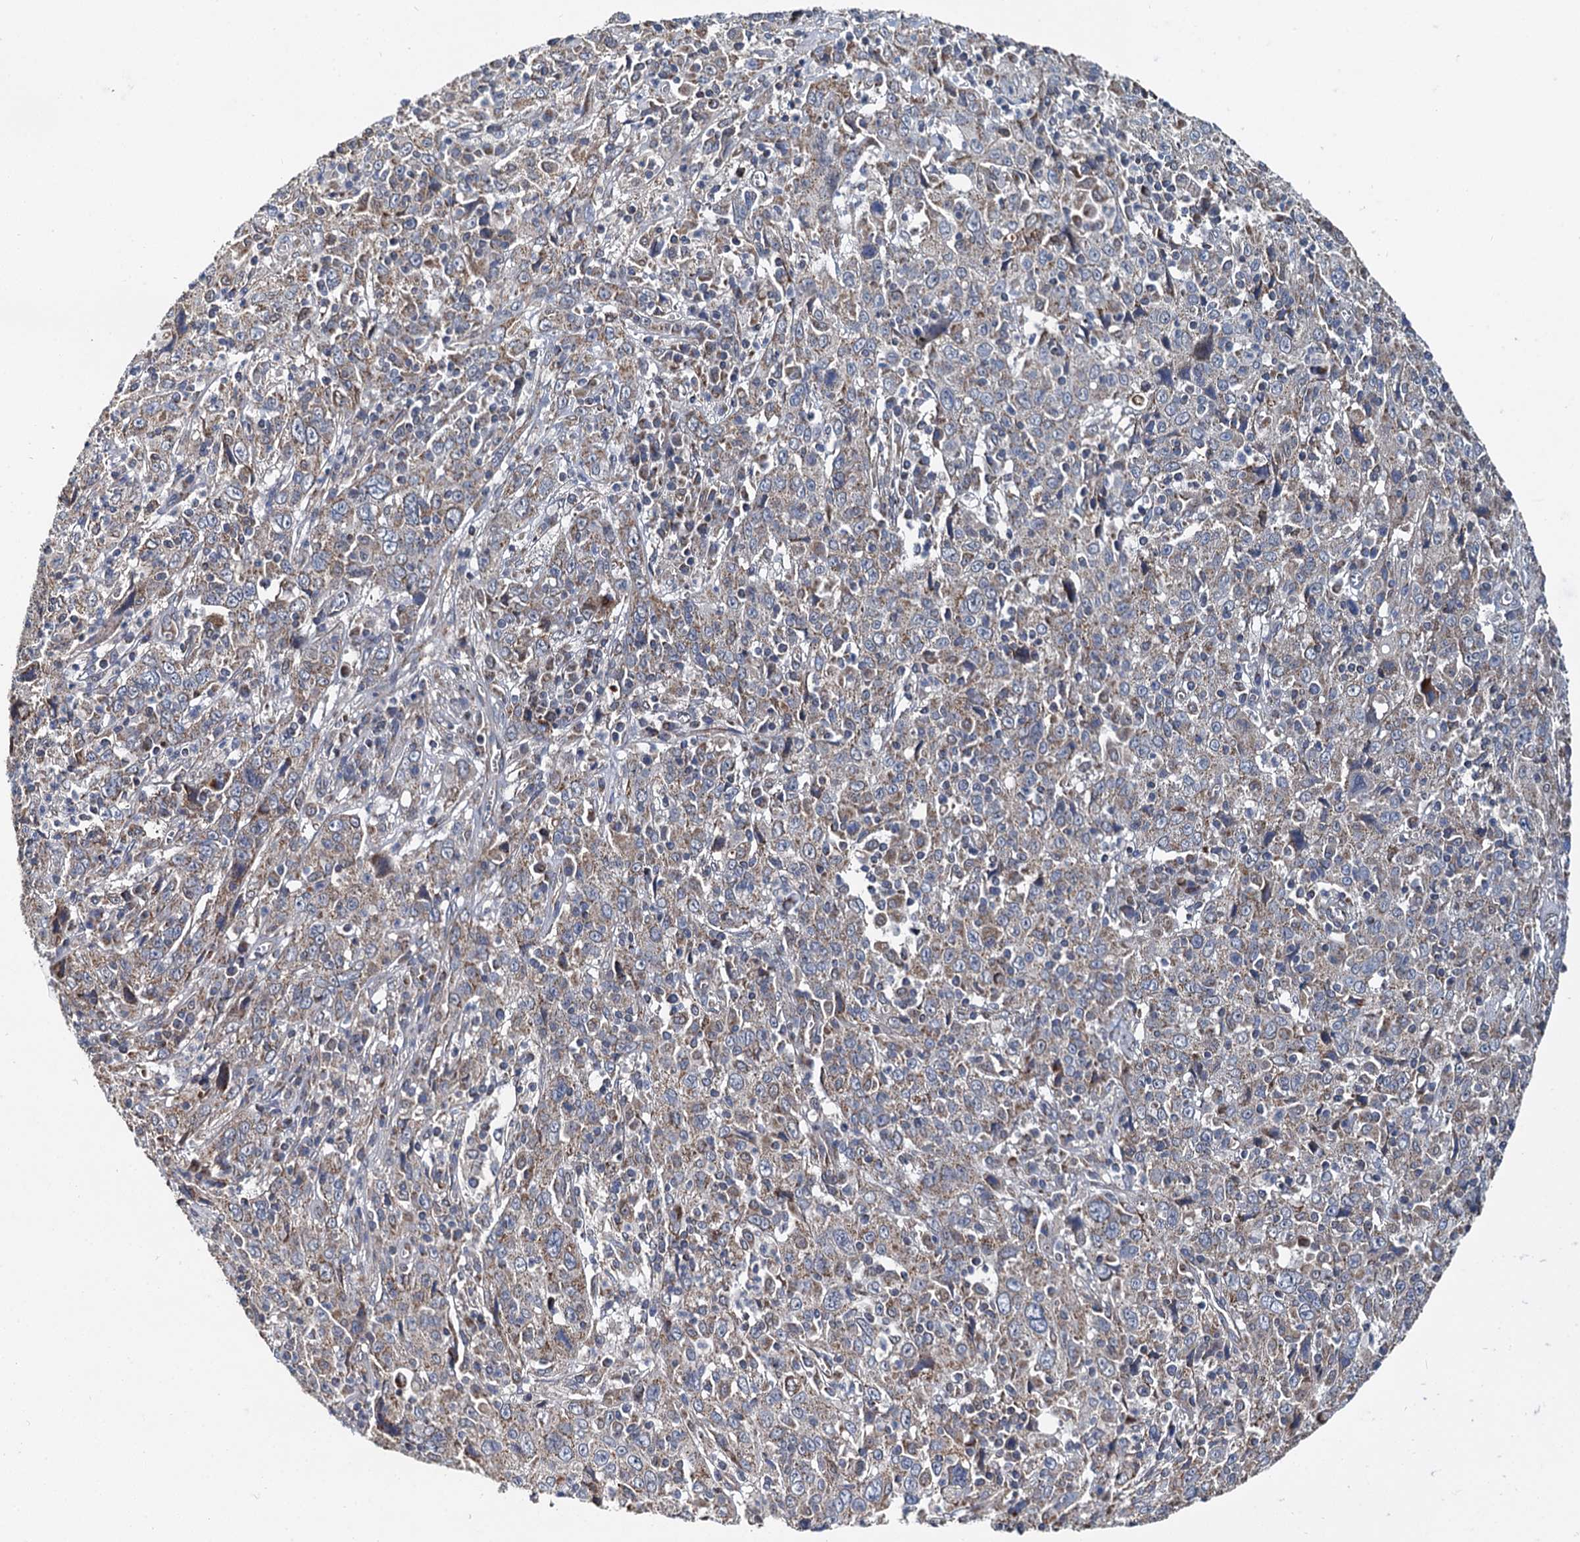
{"staining": {"intensity": "weak", "quantity": "25%-75%", "location": "cytoplasmic/membranous"}, "tissue": "cervical cancer", "cell_type": "Tumor cells", "image_type": "cancer", "snomed": [{"axis": "morphology", "description": "Squamous cell carcinoma, NOS"}, {"axis": "topography", "description": "Cervix"}], "caption": "There is low levels of weak cytoplasmic/membranous staining in tumor cells of cervical cancer, as demonstrated by immunohistochemical staining (brown color).", "gene": "SPRYD3", "patient": {"sex": "female", "age": 46}}